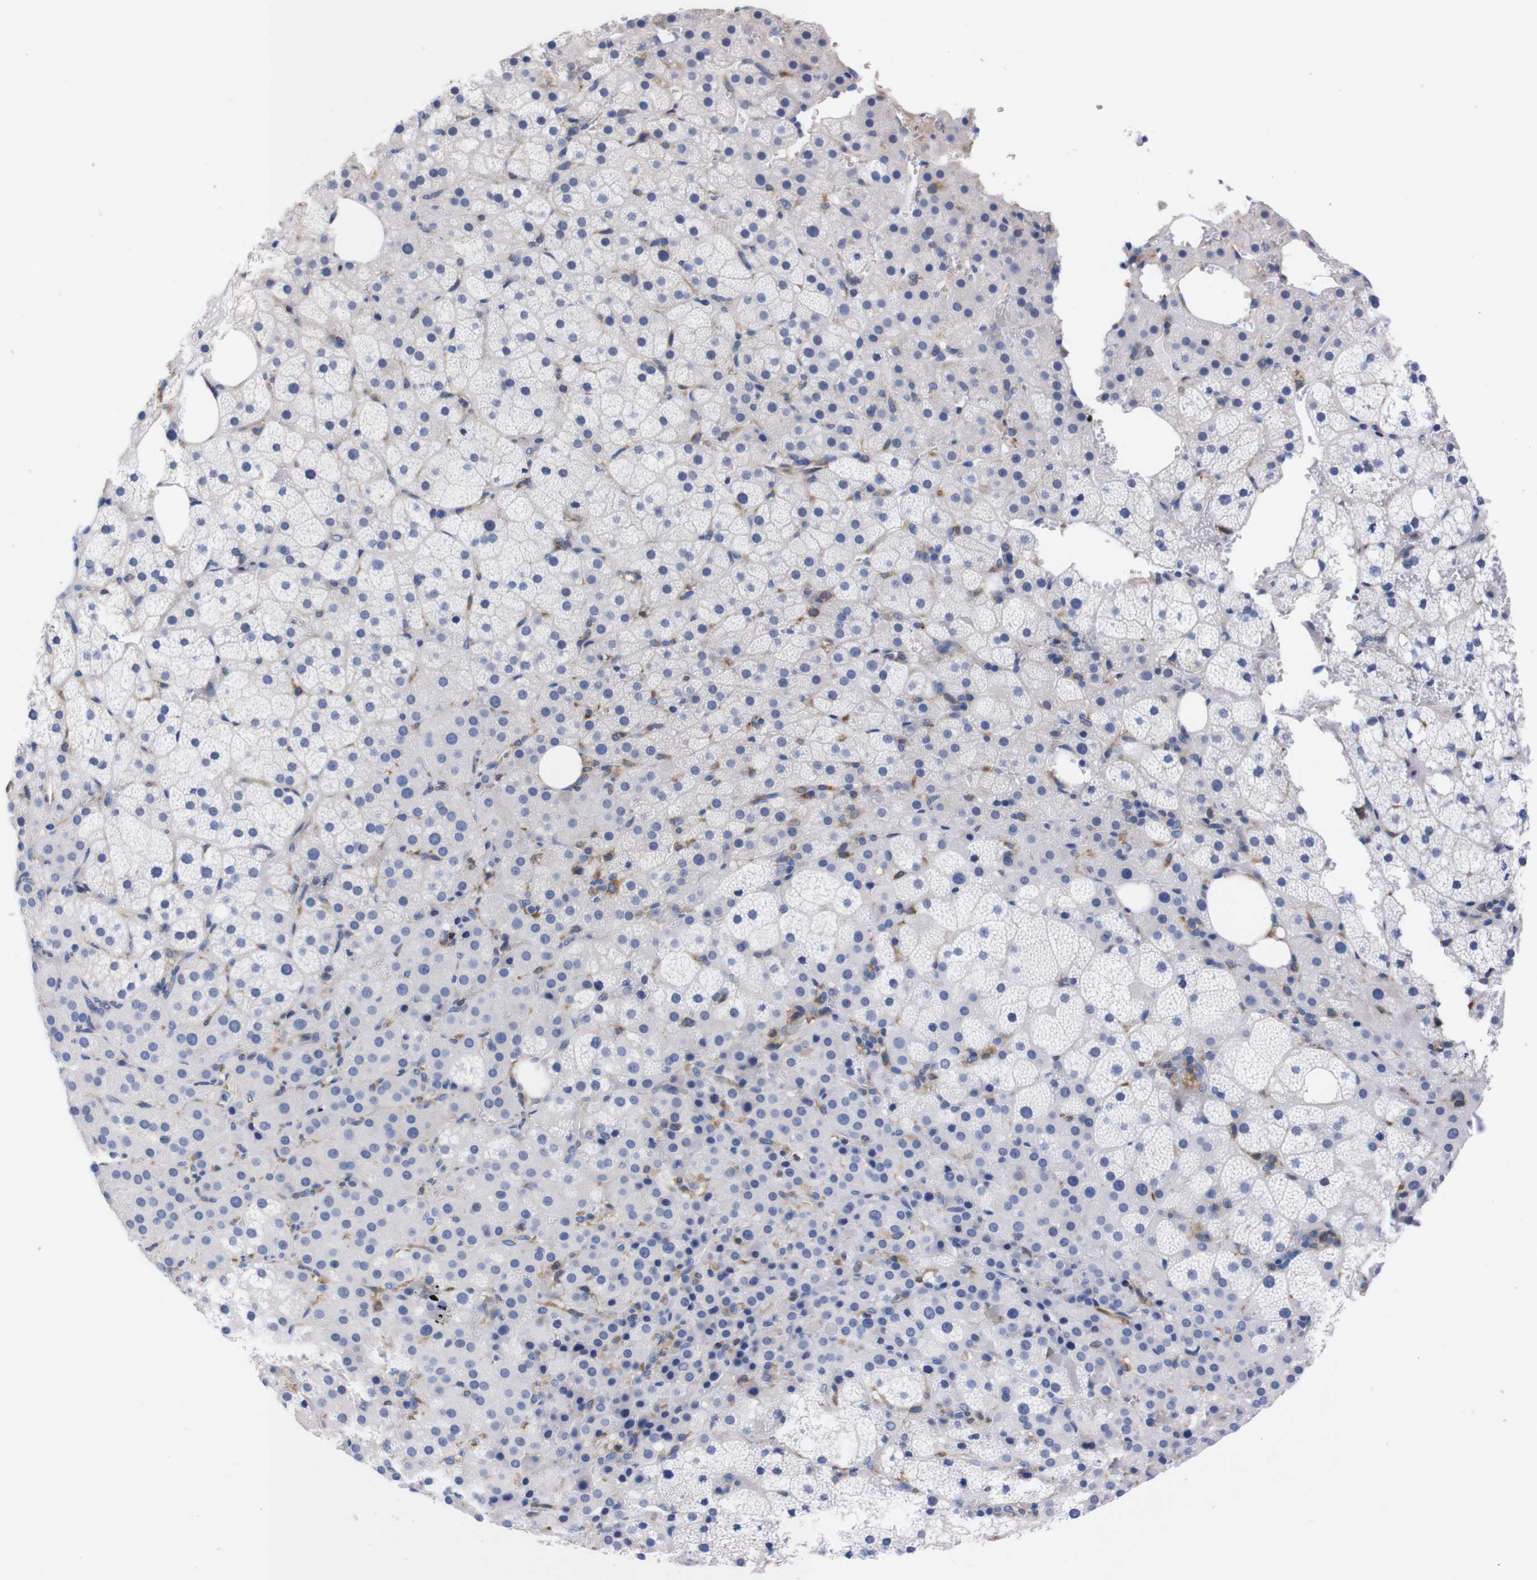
{"staining": {"intensity": "negative", "quantity": "none", "location": "none"}, "tissue": "adrenal gland", "cell_type": "Glandular cells", "image_type": "normal", "snomed": [{"axis": "morphology", "description": "Normal tissue, NOS"}, {"axis": "topography", "description": "Adrenal gland"}], "caption": "This image is of unremarkable adrenal gland stained with immunohistochemistry (IHC) to label a protein in brown with the nuclei are counter-stained blue. There is no staining in glandular cells.", "gene": "NEBL", "patient": {"sex": "female", "age": 59}}